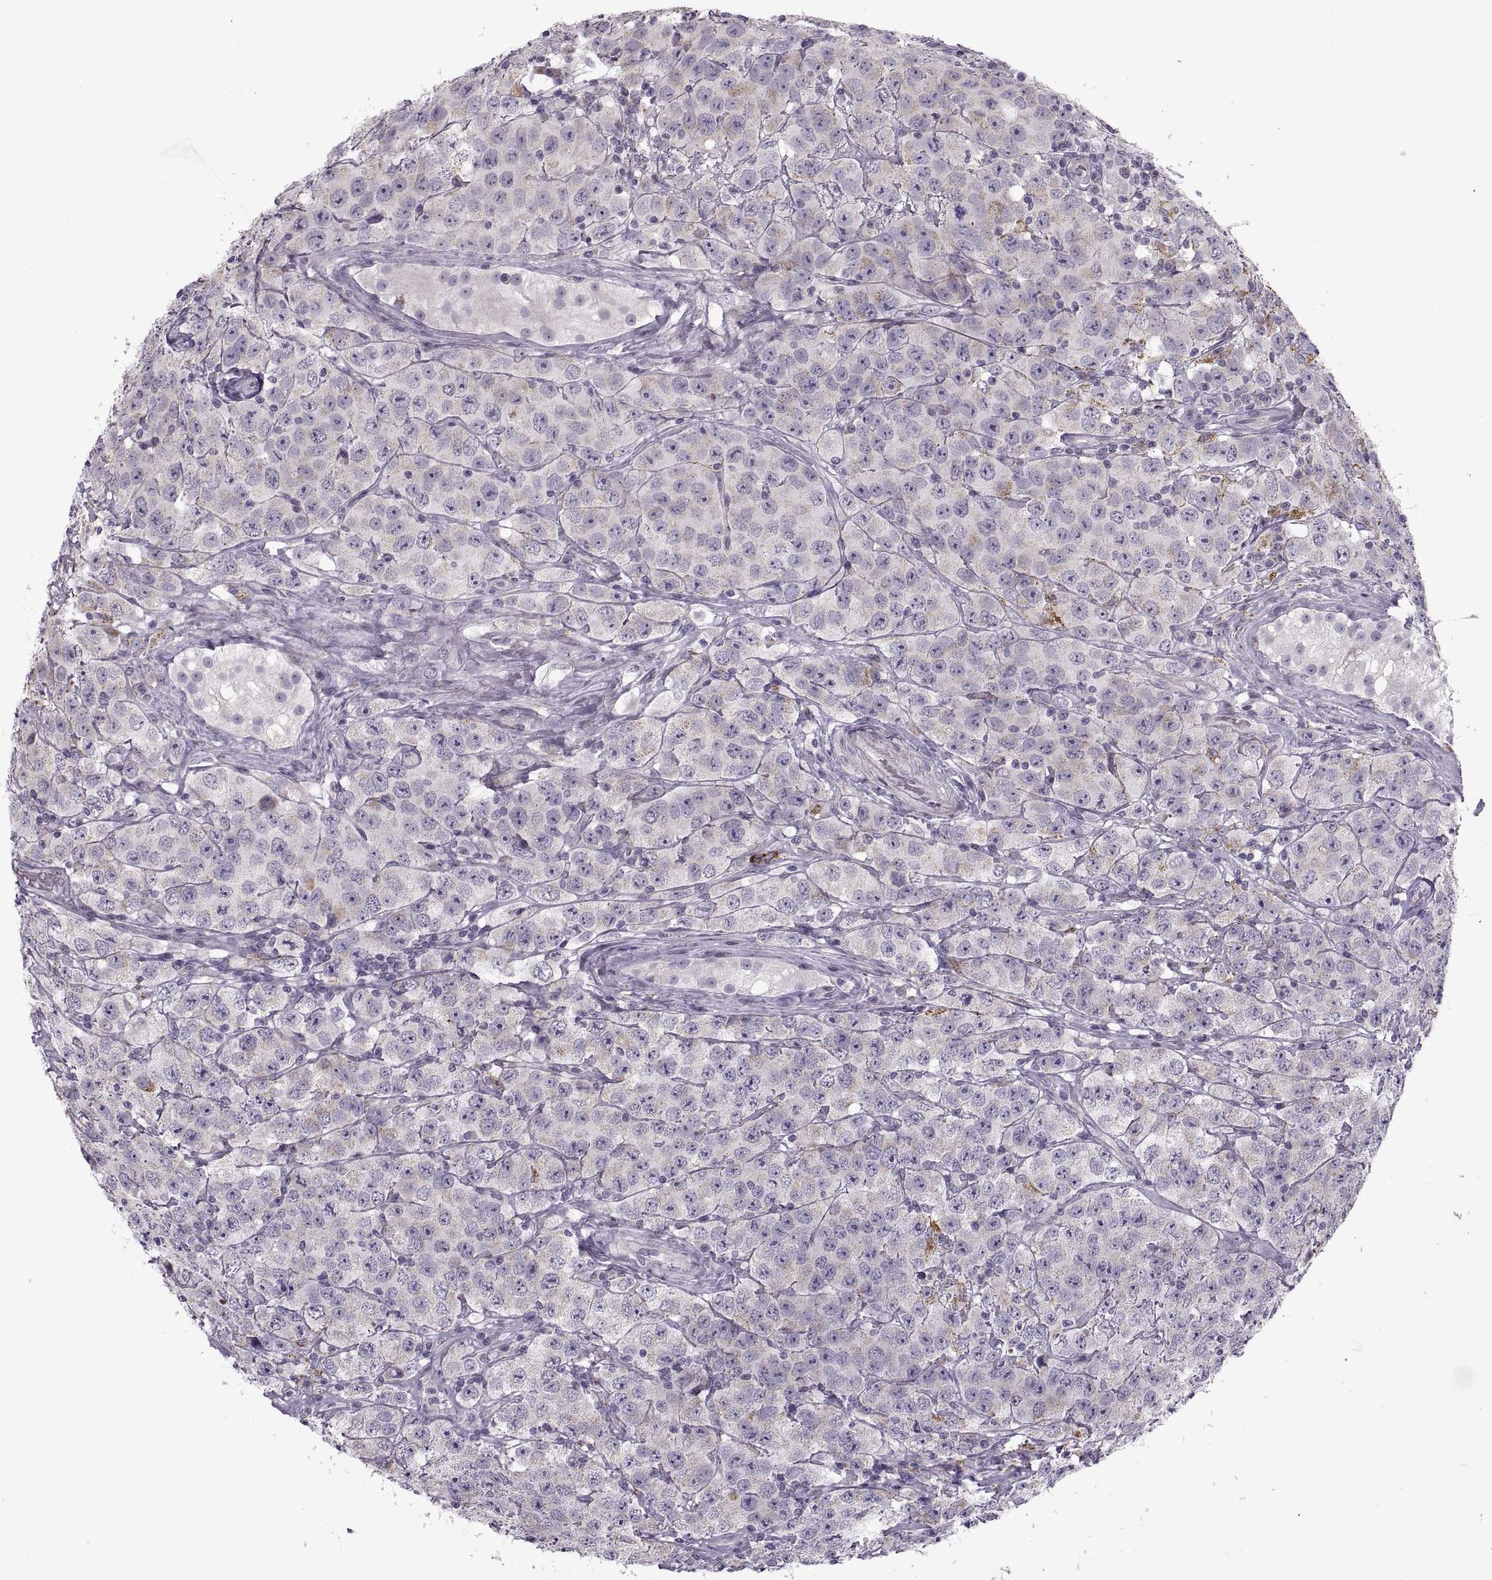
{"staining": {"intensity": "moderate", "quantity": "<25%", "location": "cytoplasmic/membranous"}, "tissue": "testis cancer", "cell_type": "Tumor cells", "image_type": "cancer", "snomed": [{"axis": "morphology", "description": "Seminoma, NOS"}, {"axis": "topography", "description": "Testis"}], "caption": "A micrograph of testis cancer stained for a protein shows moderate cytoplasmic/membranous brown staining in tumor cells. The protein of interest is stained brown, and the nuclei are stained in blue (DAB (3,3'-diaminobenzidine) IHC with brightfield microscopy, high magnification).", "gene": "PIERCE1", "patient": {"sex": "male", "age": 52}}